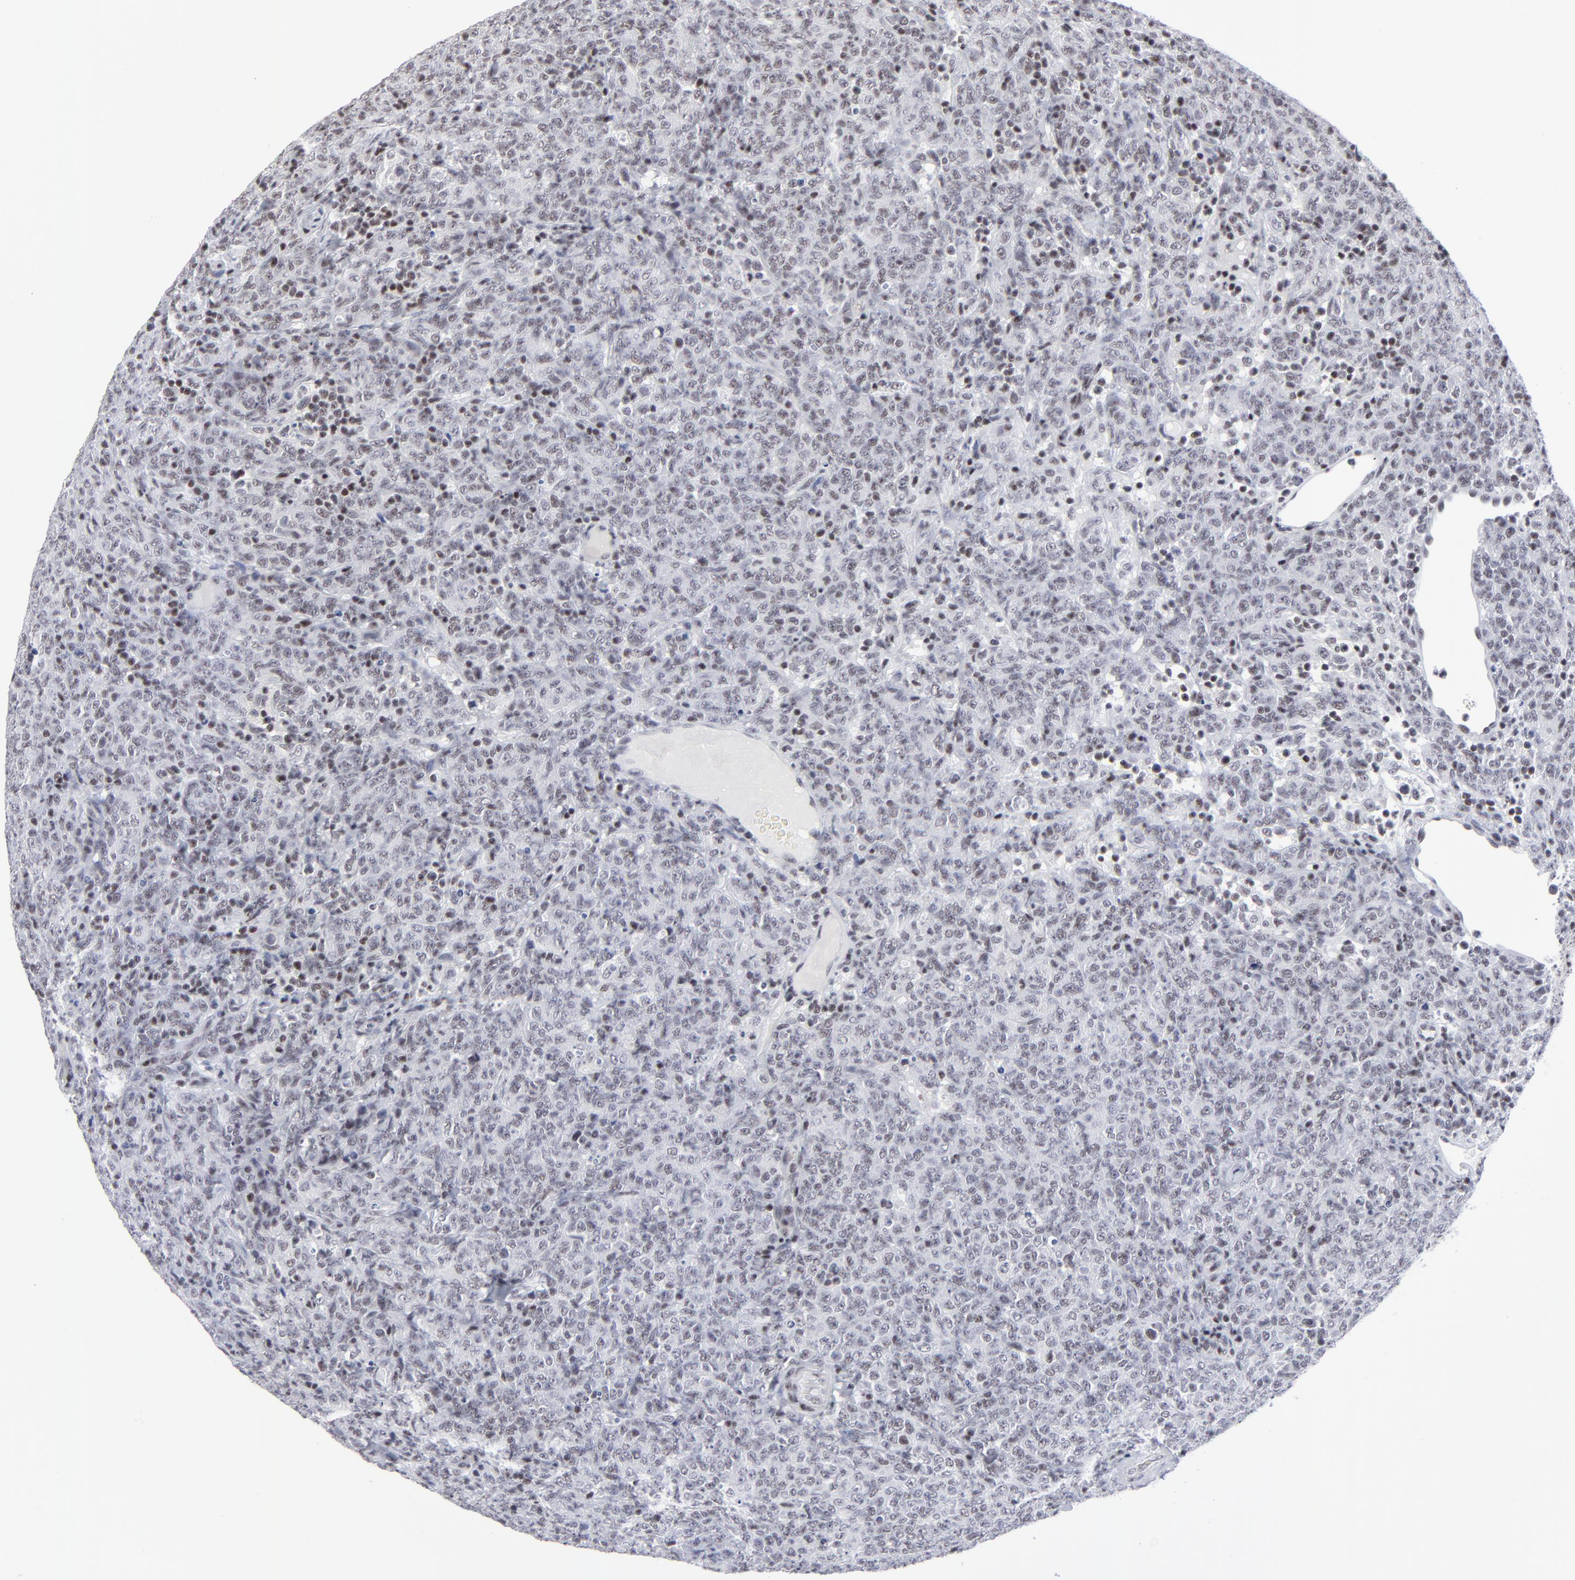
{"staining": {"intensity": "negative", "quantity": "none", "location": "none"}, "tissue": "lymphoma", "cell_type": "Tumor cells", "image_type": "cancer", "snomed": [{"axis": "morphology", "description": "Malignant lymphoma, non-Hodgkin's type, High grade"}, {"axis": "topography", "description": "Tonsil"}], "caption": "Photomicrograph shows no protein positivity in tumor cells of lymphoma tissue.", "gene": "SP2", "patient": {"sex": "female", "age": 36}}